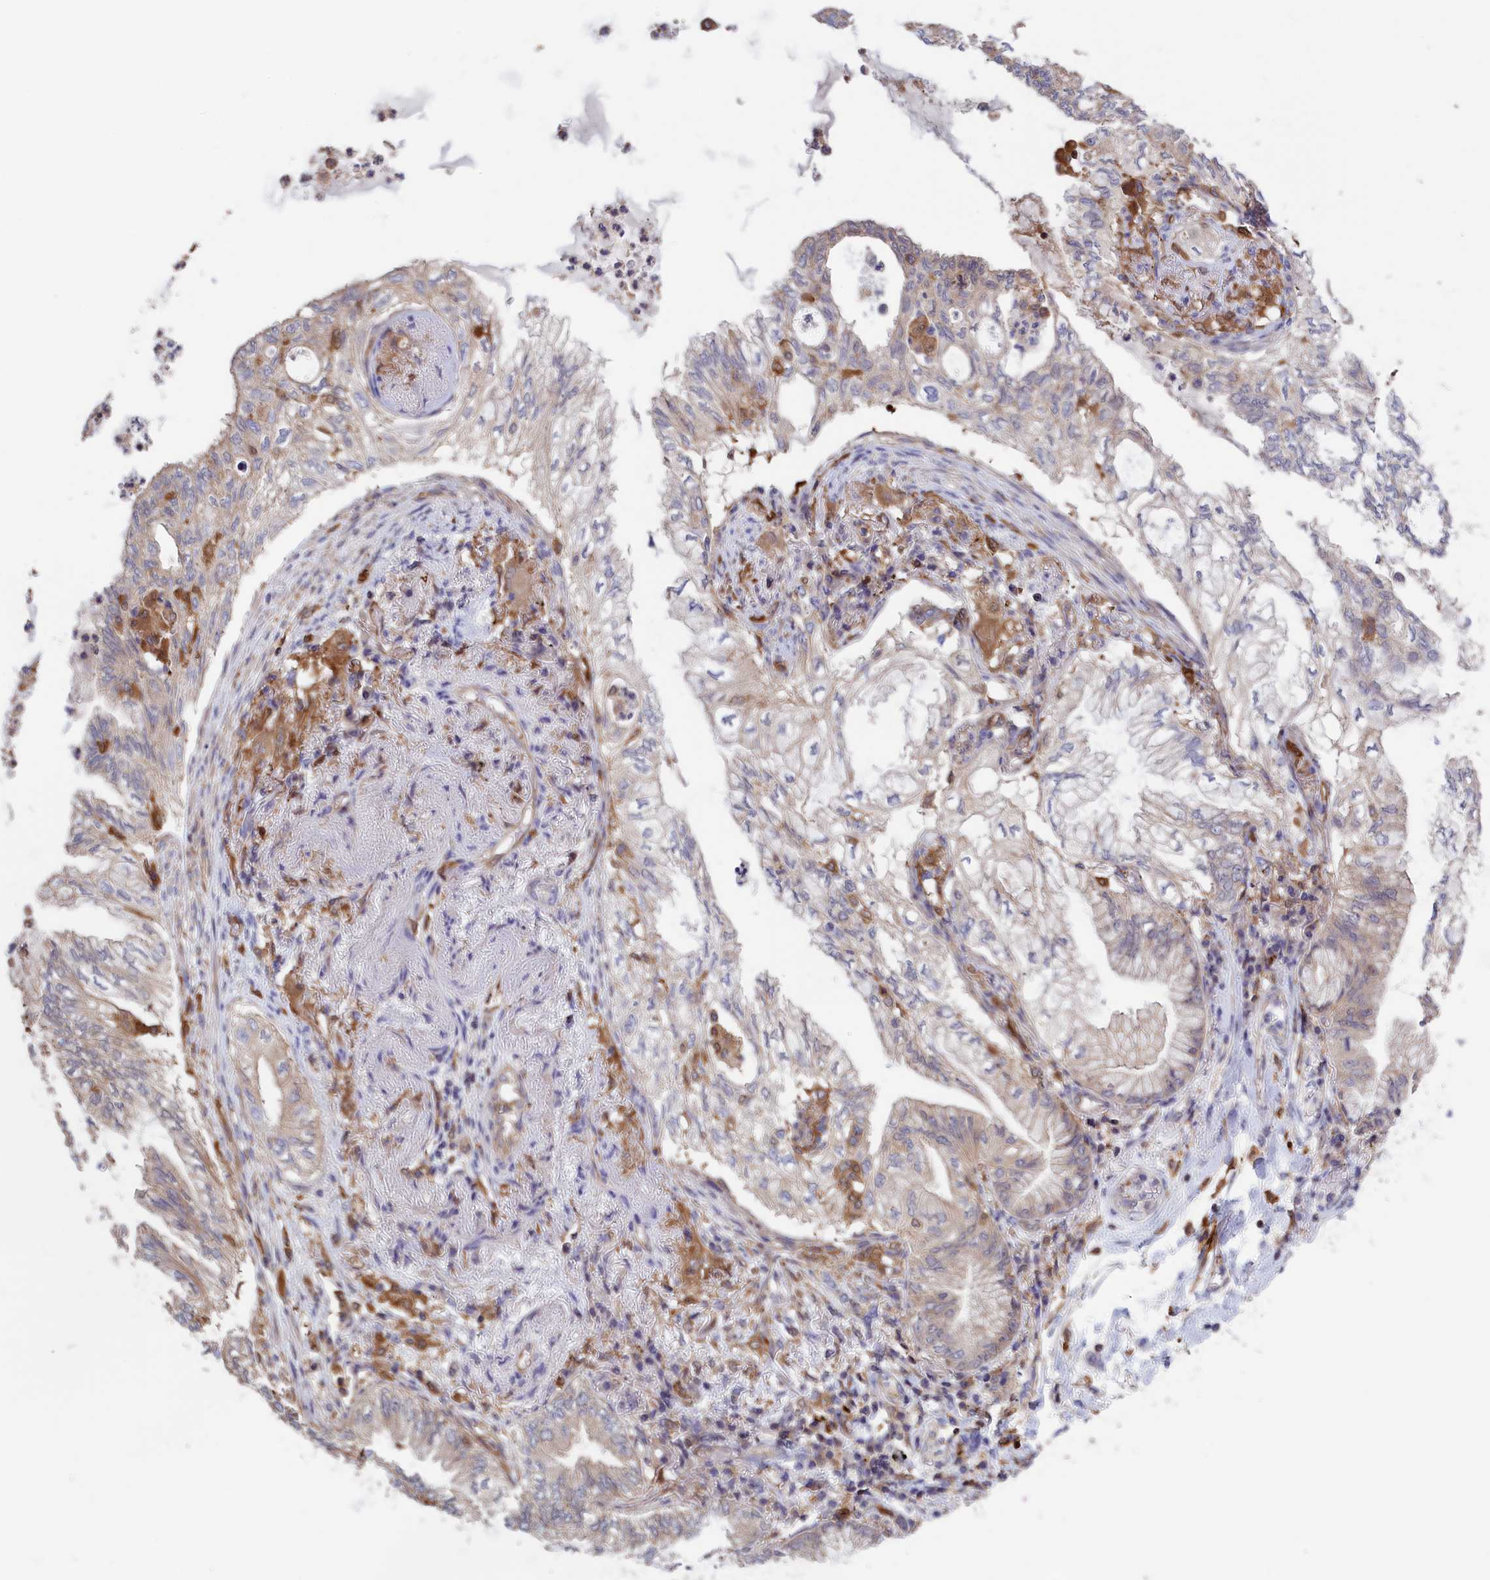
{"staining": {"intensity": "negative", "quantity": "none", "location": "none"}, "tissue": "lung cancer", "cell_type": "Tumor cells", "image_type": "cancer", "snomed": [{"axis": "morphology", "description": "Adenocarcinoma, NOS"}, {"axis": "topography", "description": "Lung"}], "caption": "Immunohistochemistry (IHC) histopathology image of neoplastic tissue: adenocarcinoma (lung) stained with DAB displays no significant protein expression in tumor cells.", "gene": "ARHGAP18", "patient": {"sex": "female", "age": 70}}